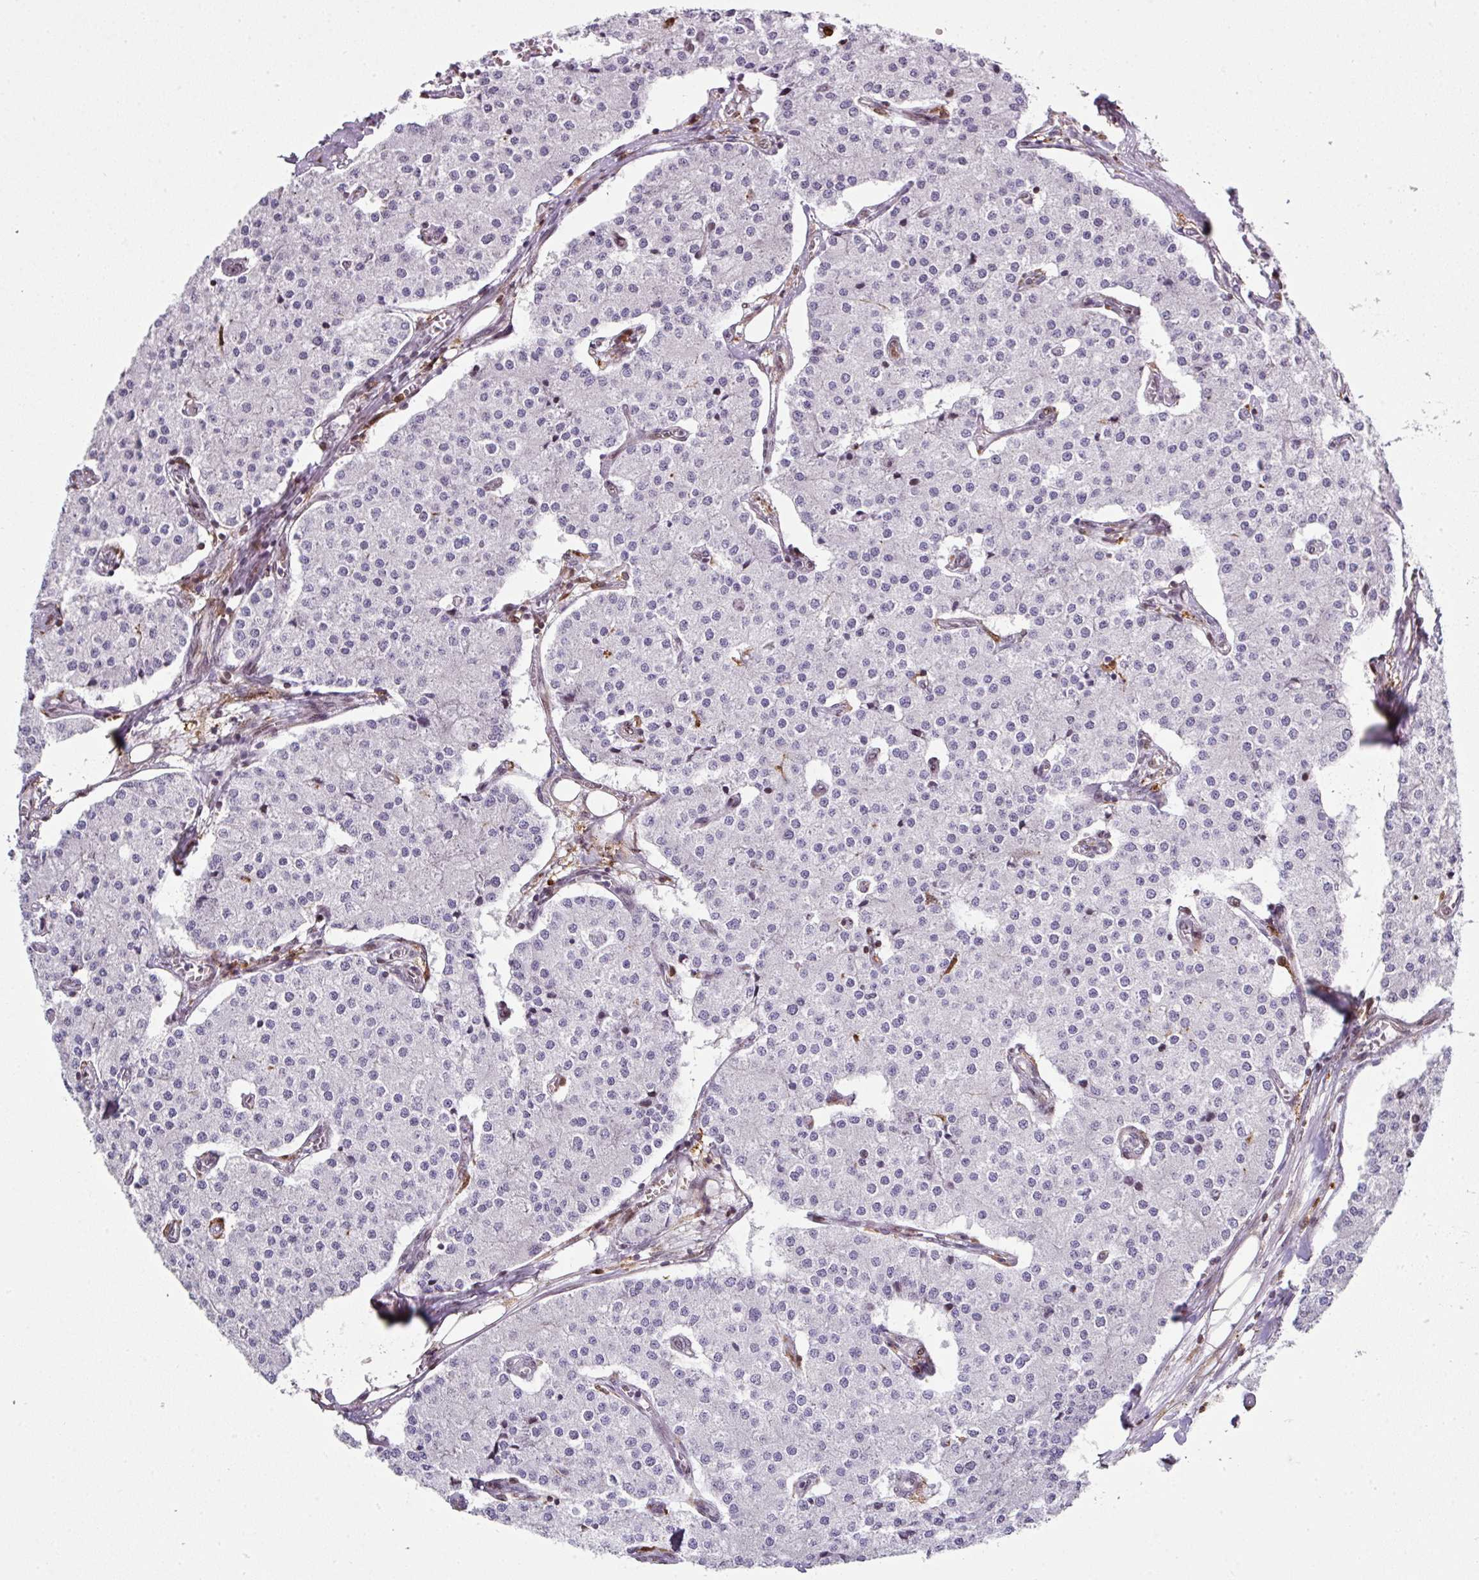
{"staining": {"intensity": "negative", "quantity": "none", "location": "none"}, "tissue": "carcinoid", "cell_type": "Tumor cells", "image_type": "cancer", "snomed": [{"axis": "morphology", "description": "Carcinoid, malignant, NOS"}, {"axis": "topography", "description": "Colon"}], "caption": "Micrograph shows no protein staining in tumor cells of carcinoid tissue.", "gene": "PLK1", "patient": {"sex": "female", "age": 52}}